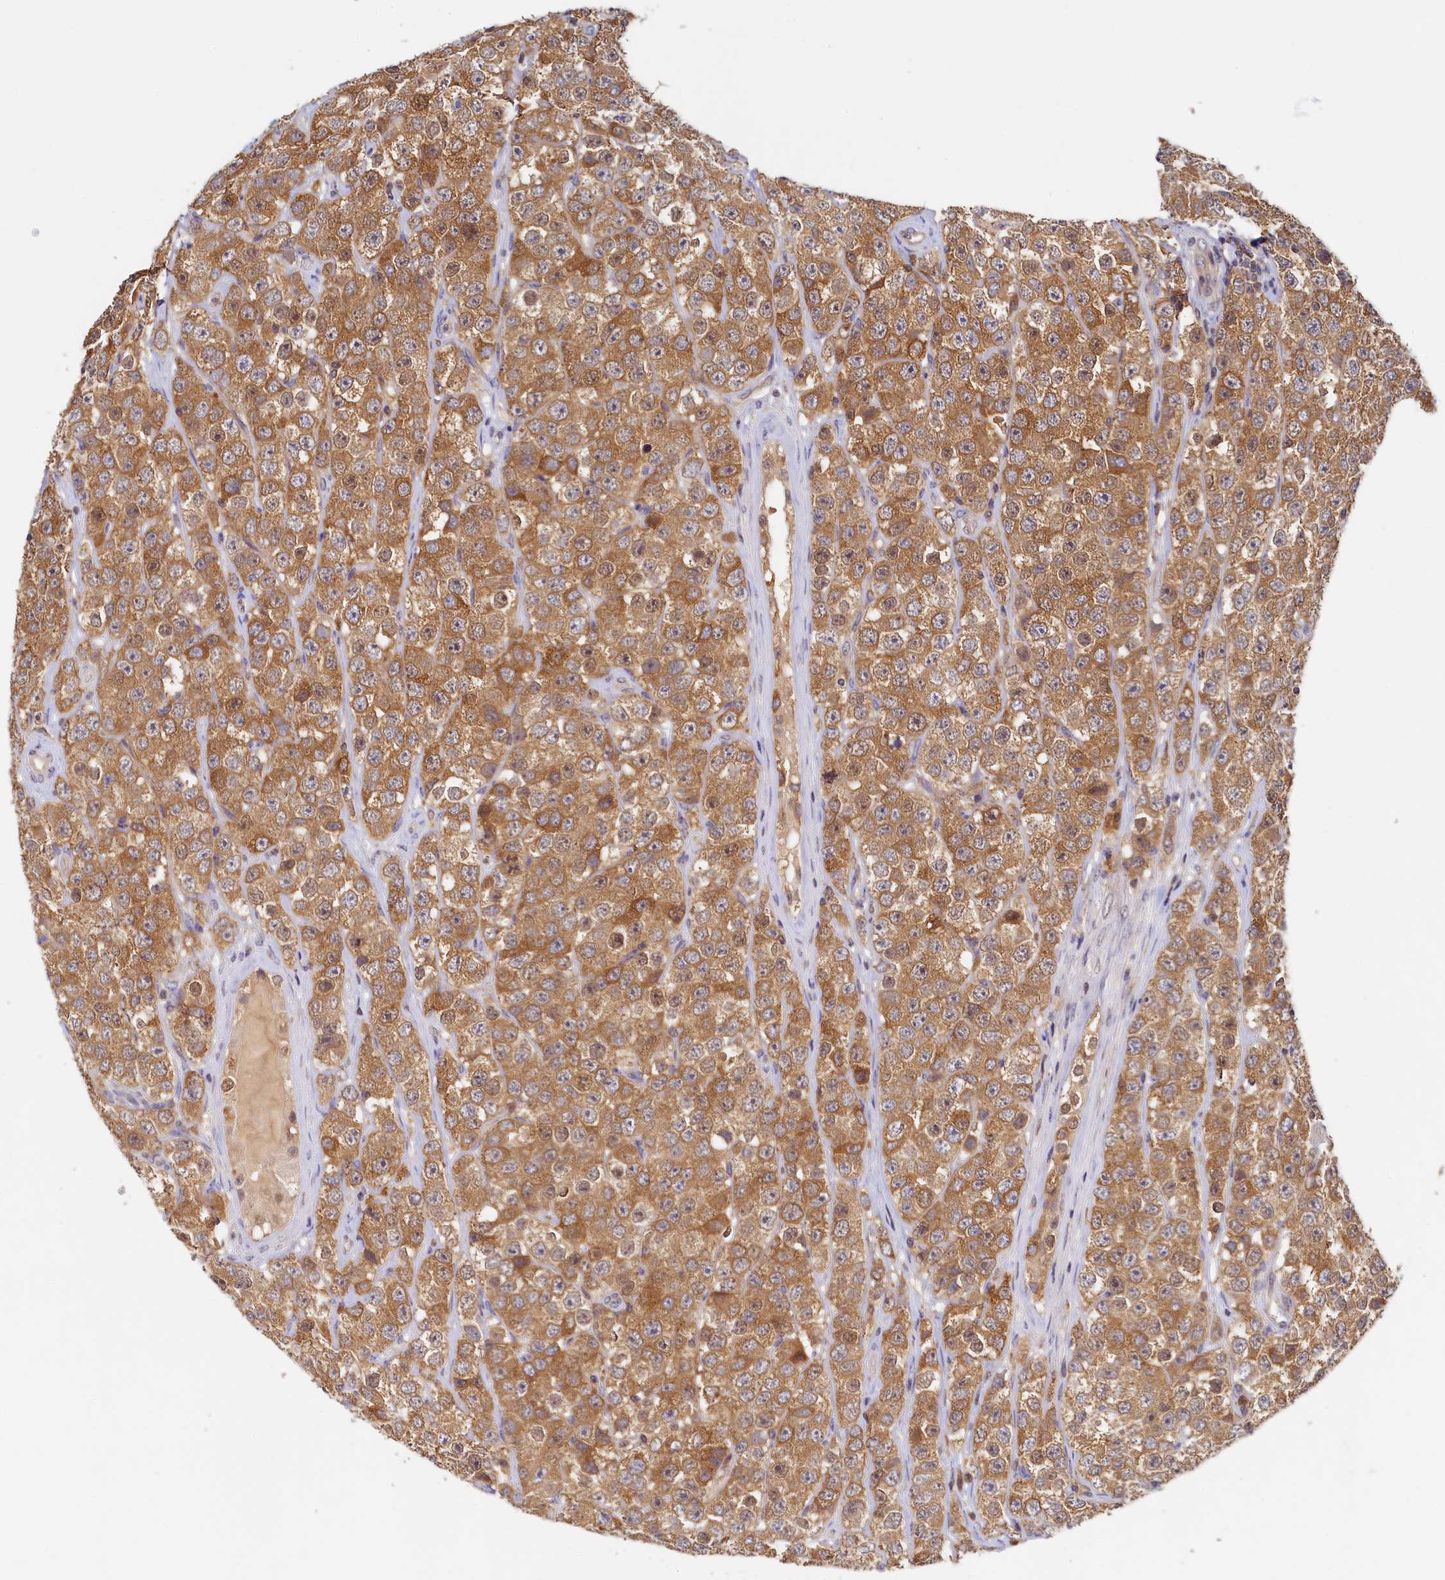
{"staining": {"intensity": "moderate", "quantity": ">75%", "location": "cytoplasmic/membranous,nuclear"}, "tissue": "testis cancer", "cell_type": "Tumor cells", "image_type": "cancer", "snomed": [{"axis": "morphology", "description": "Seminoma, NOS"}, {"axis": "topography", "description": "Testis"}], "caption": "IHC (DAB (3,3'-diaminobenzidine)) staining of human testis cancer (seminoma) exhibits moderate cytoplasmic/membranous and nuclear protein expression in about >75% of tumor cells. (DAB IHC with brightfield microscopy, high magnification).", "gene": "PAAF1", "patient": {"sex": "male", "age": 28}}